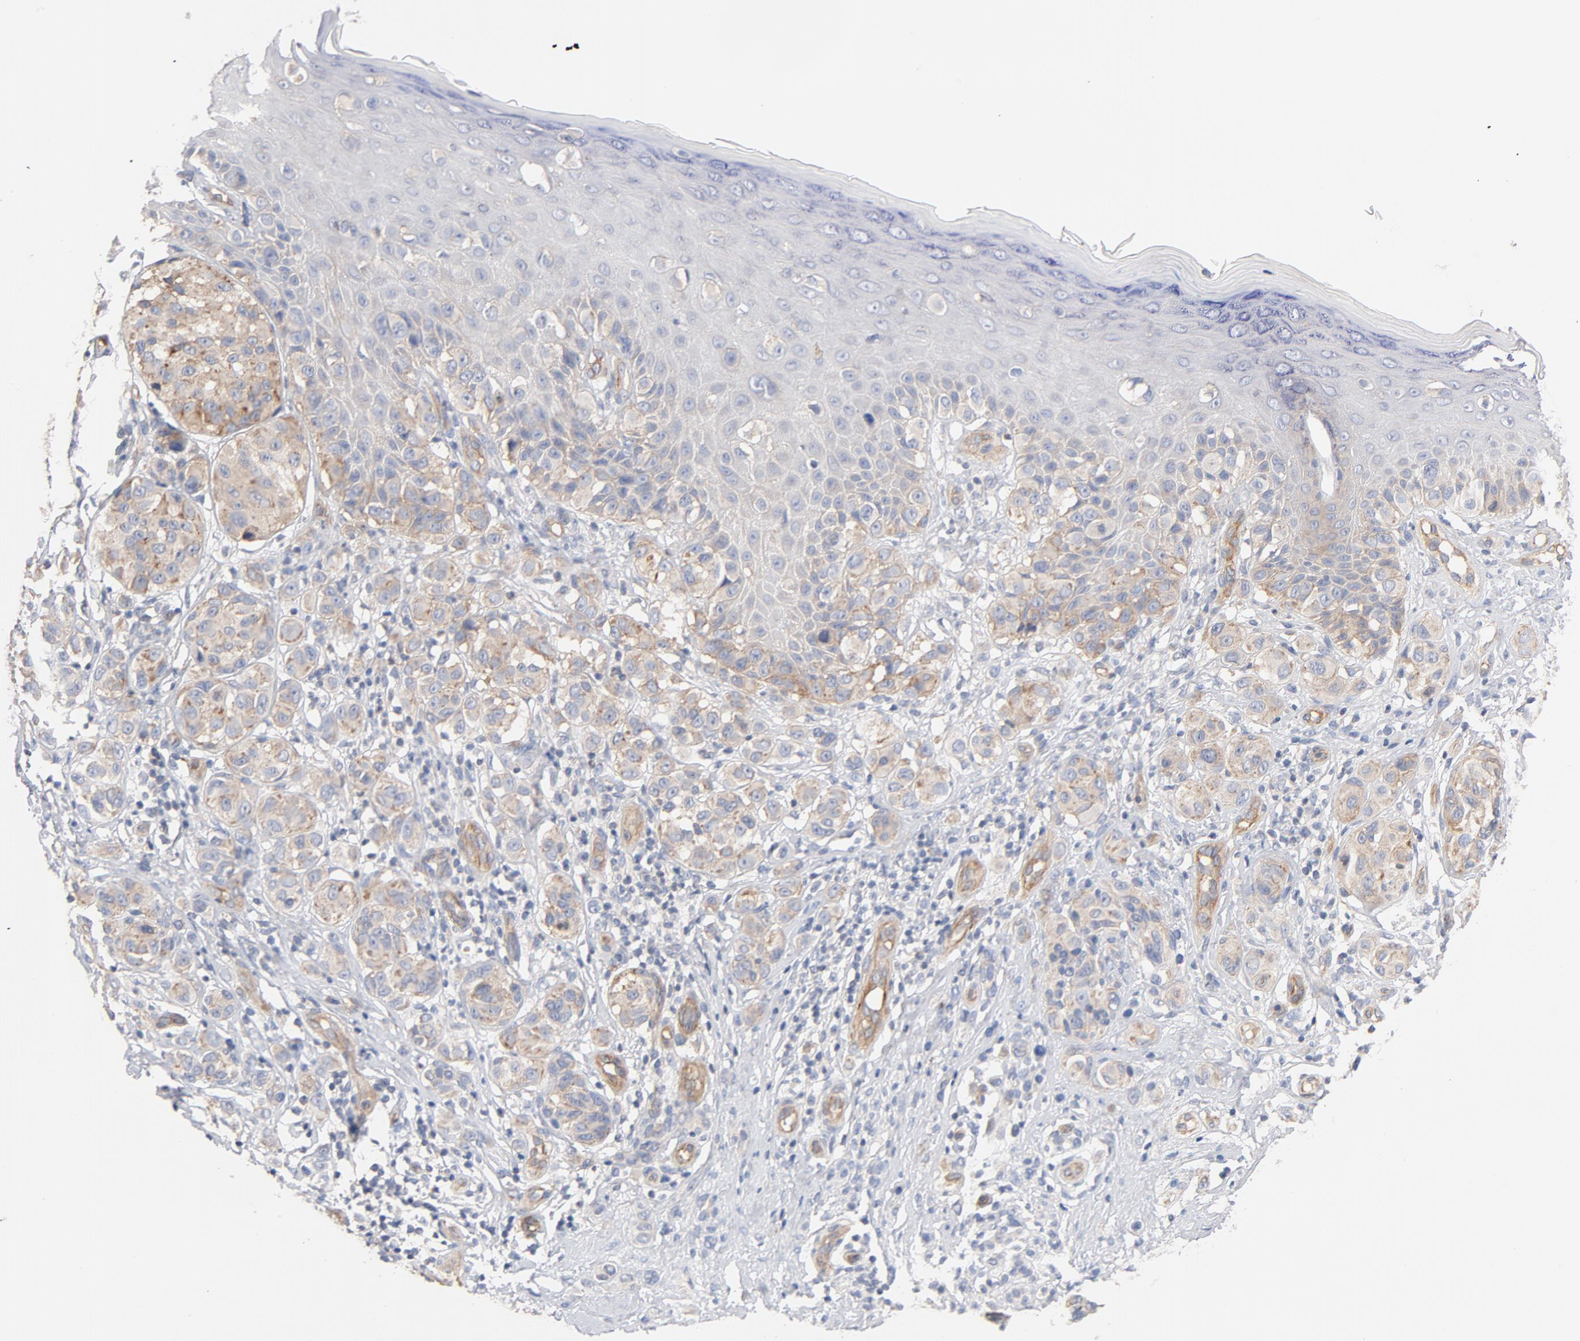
{"staining": {"intensity": "moderate", "quantity": ">75%", "location": "cytoplasmic/membranous"}, "tissue": "melanoma", "cell_type": "Tumor cells", "image_type": "cancer", "snomed": [{"axis": "morphology", "description": "Malignant melanoma, NOS"}, {"axis": "topography", "description": "Skin"}], "caption": "Protein expression analysis of human melanoma reveals moderate cytoplasmic/membranous staining in approximately >75% of tumor cells.", "gene": "STRN3", "patient": {"sex": "male", "age": 57}}